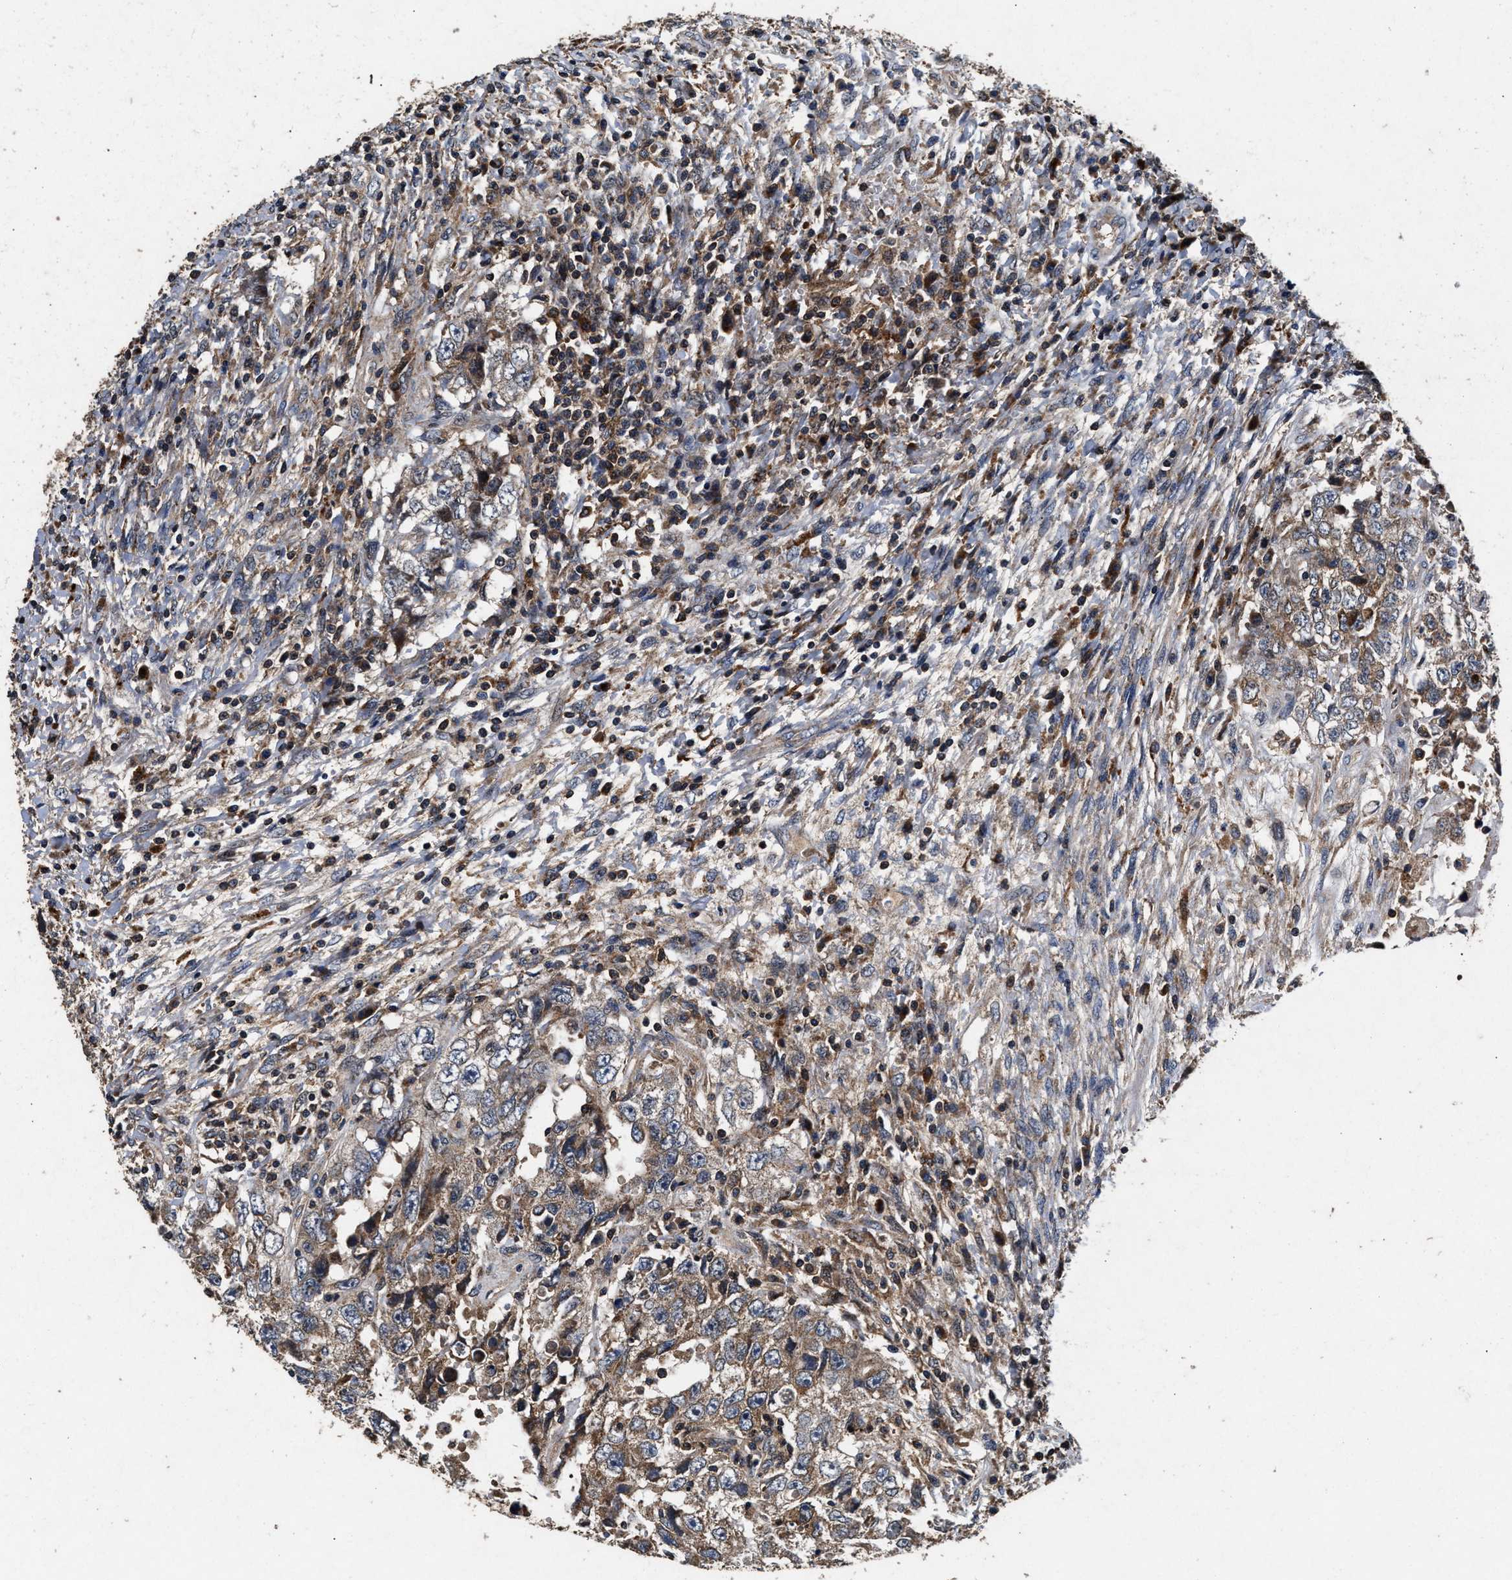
{"staining": {"intensity": "moderate", "quantity": "25%-75%", "location": "cytoplasmic/membranous"}, "tissue": "testis cancer", "cell_type": "Tumor cells", "image_type": "cancer", "snomed": [{"axis": "morphology", "description": "Carcinoma, Embryonal, NOS"}, {"axis": "topography", "description": "Testis"}], "caption": "The image displays a brown stain indicating the presence of a protein in the cytoplasmic/membranous of tumor cells in testis embryonal carcinoma. (Stains: DAB (3,3'-diaminobenzidine) in brown, nuclei in blue, Microscopy: brightfield microscopy at high magnification).", "gene": "NFKB2", "patient": {"sex": "male", "age": 26}}